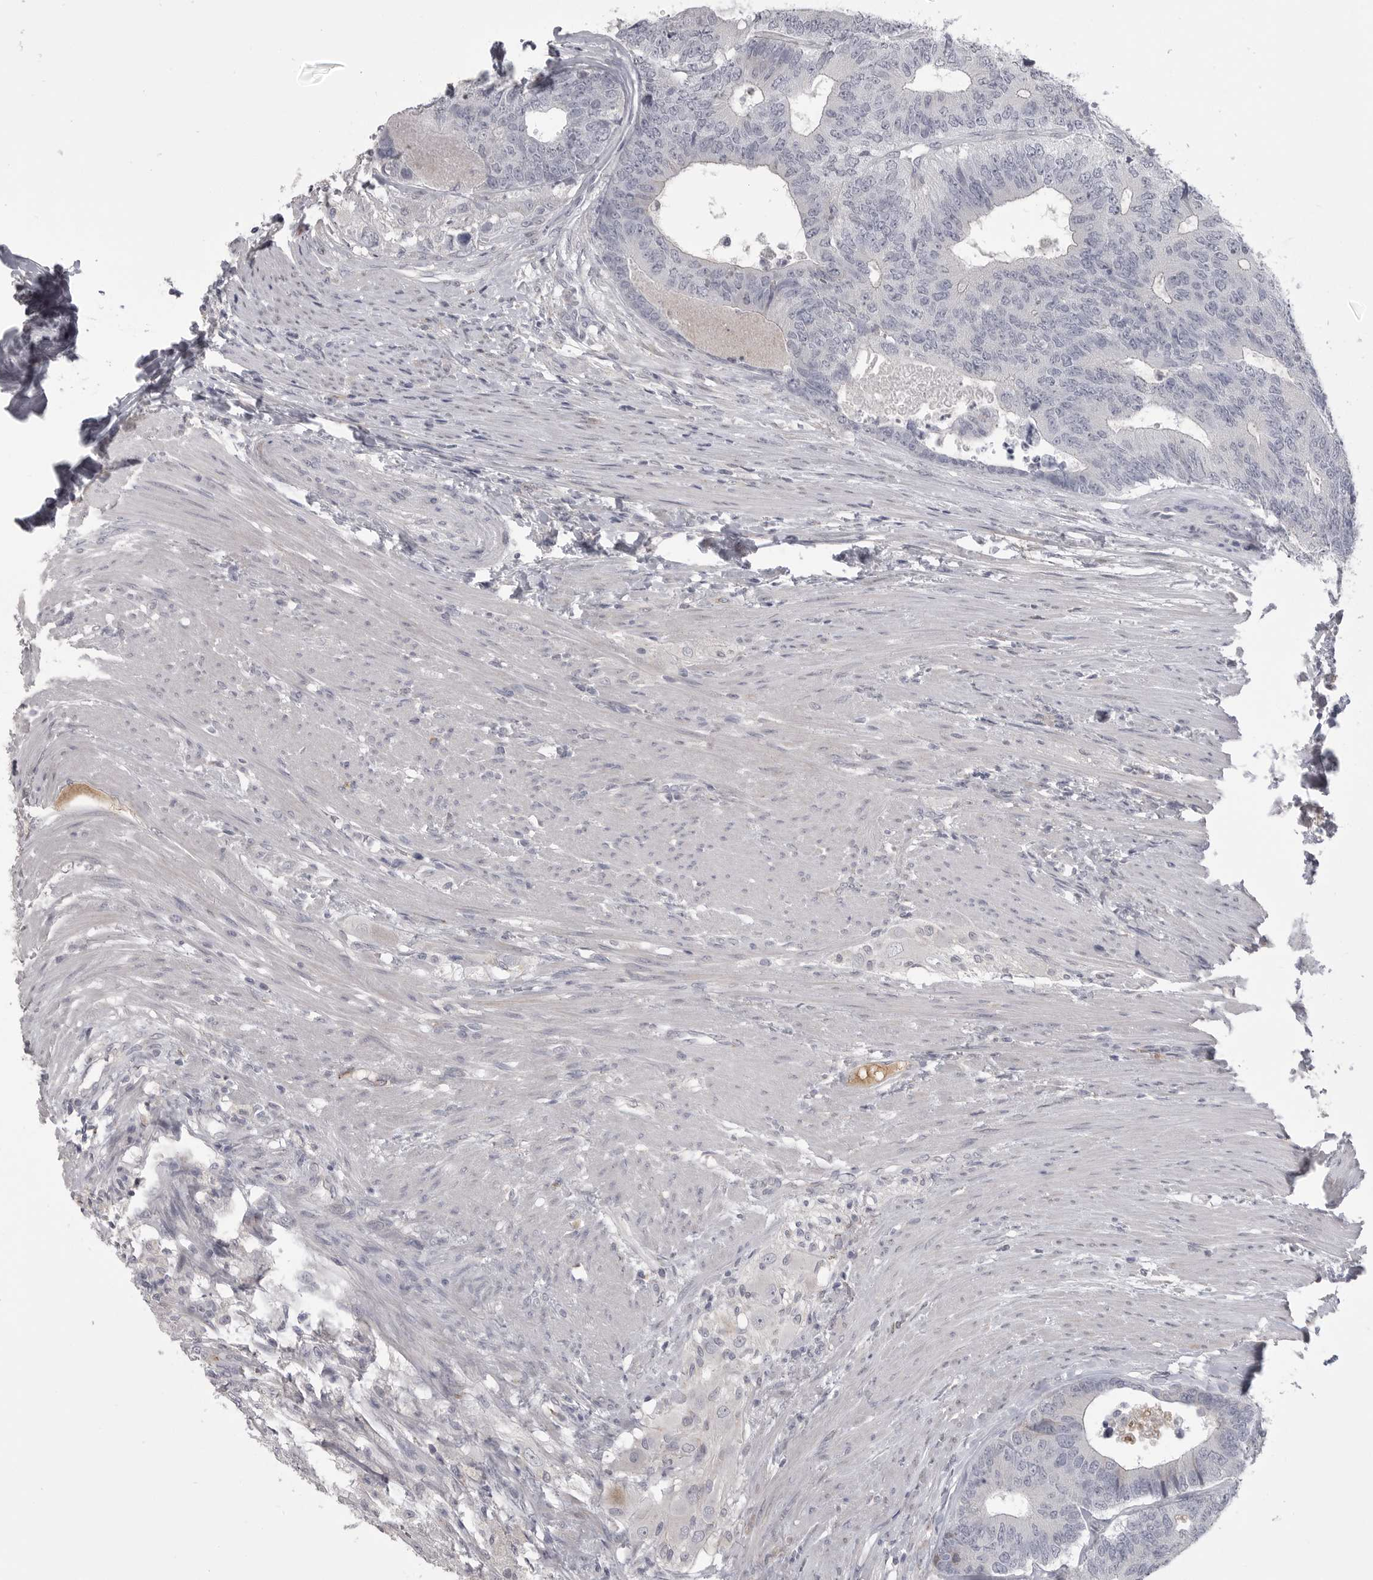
{"staining": {"intensity": "negative", "quantity": "none", "location": "none"}, "tissue": "colorectal cancer", "cell_type": "Tumor cells", "image_type": "cancer", "snomed": [{"axis": "morphology", "description": "Adenocarcinoma, NOS"}, {"axis": "topography", "description": "Colon"}], "caption": "The image demonstrates no staining of tumor cells in colorectal cancer. (DAB (3,3'-diaminobenzidine) IHC with hematoxylin counter stain).", "gene": "SERPING1", "patient": {"sex": "female", "age": 67}}